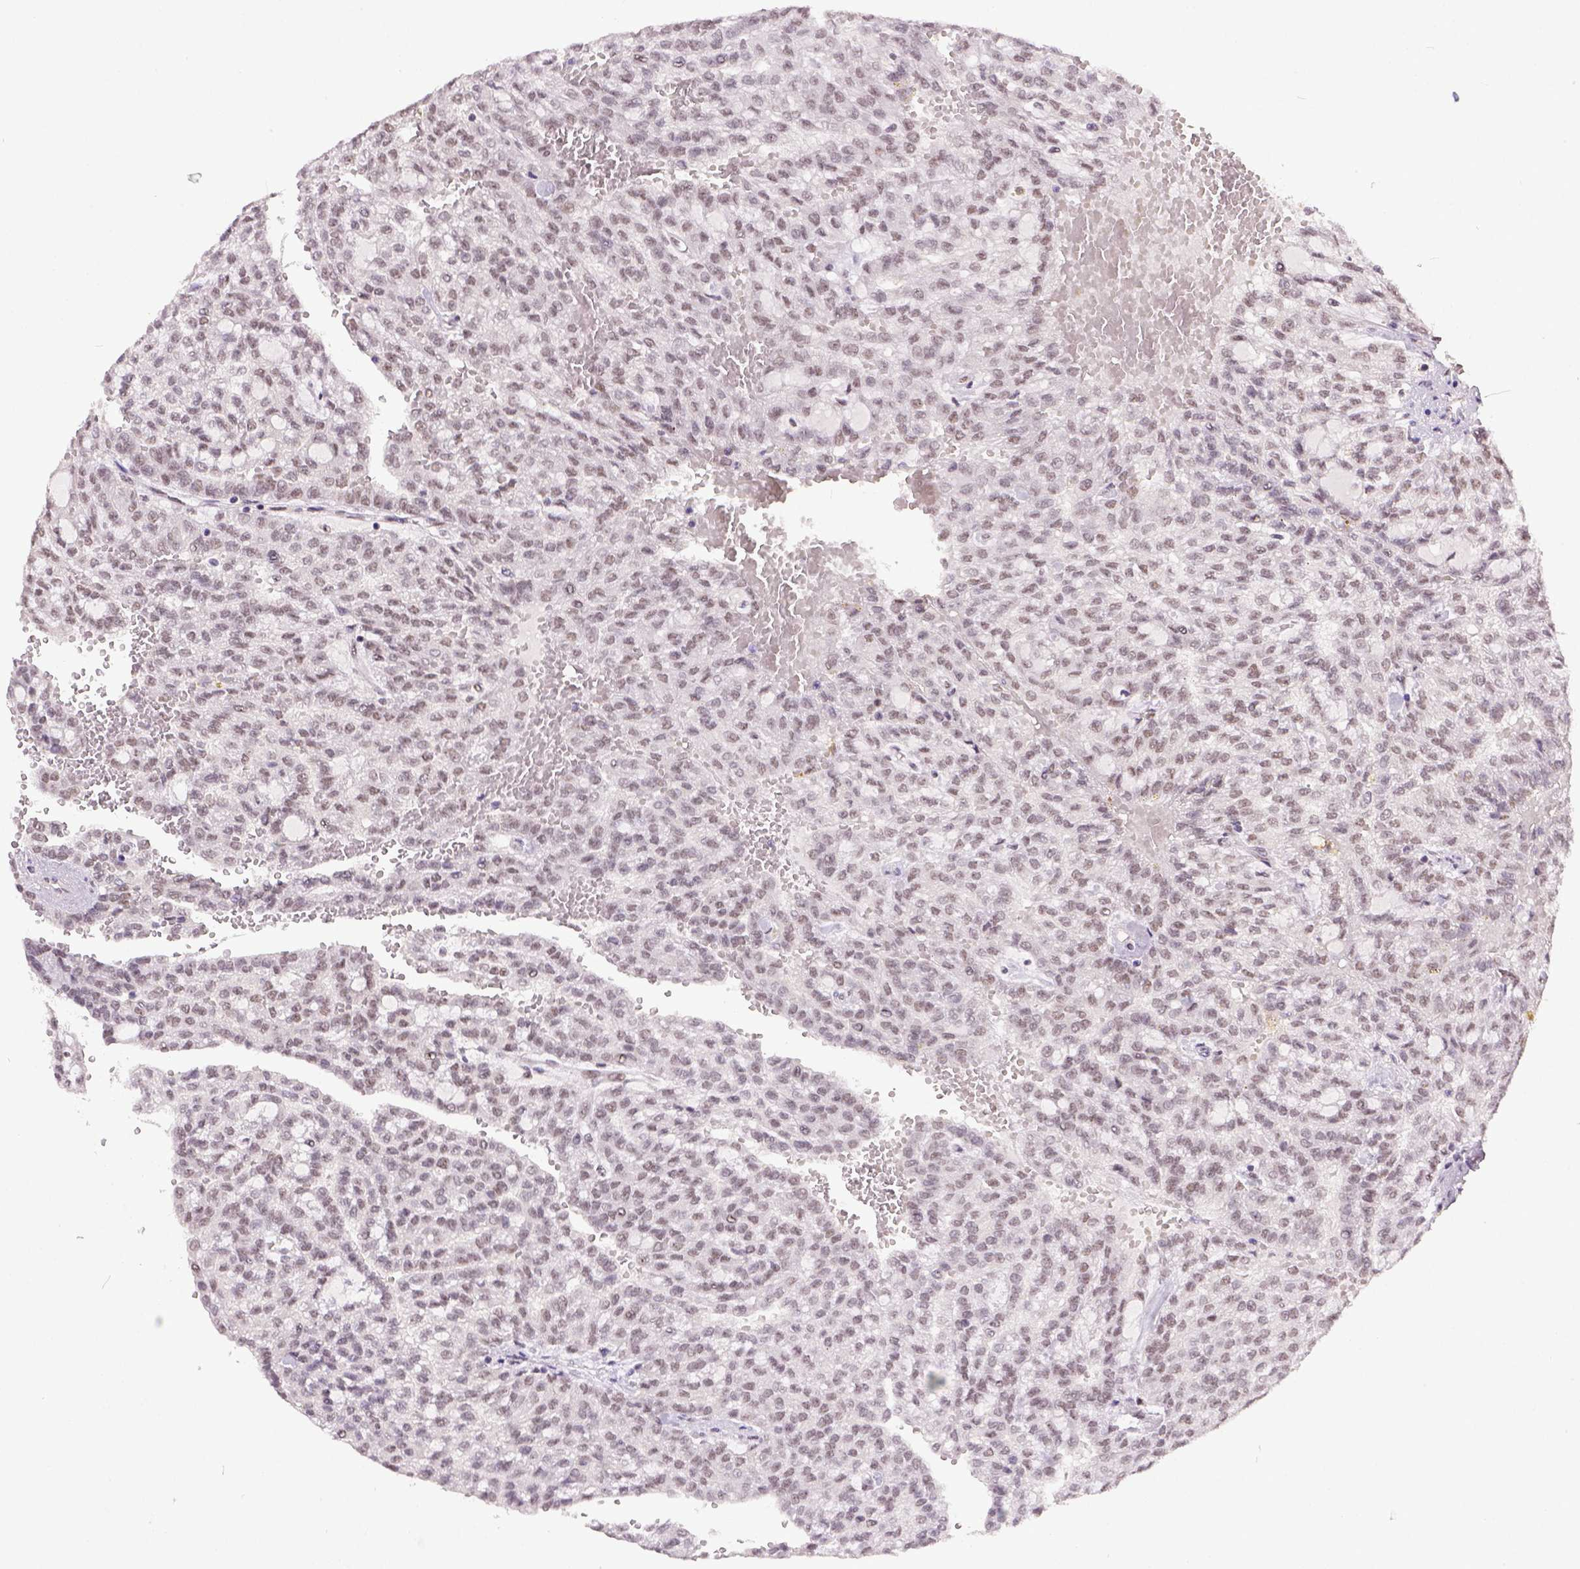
{"staining": {"intensity": "weak", "quantity": ">75%", "location": "nuclear"}, "tissue": "renal cancer", "cell_type": "Tumor cells", "image_type": "cancer", "snomed": [{"axis": "morphology", "description": "Adenocarcinoma, NOS"}, {"axis": "topography", "description": "Kidney"}], "caption": "Immunohistochemical staining of human renal cancer exhibits low levels of weak nuclear protein positivity in about >75% of tumor cells.", "gene": "ERCC1", "patient": {"sex": "male", "age": 63}}